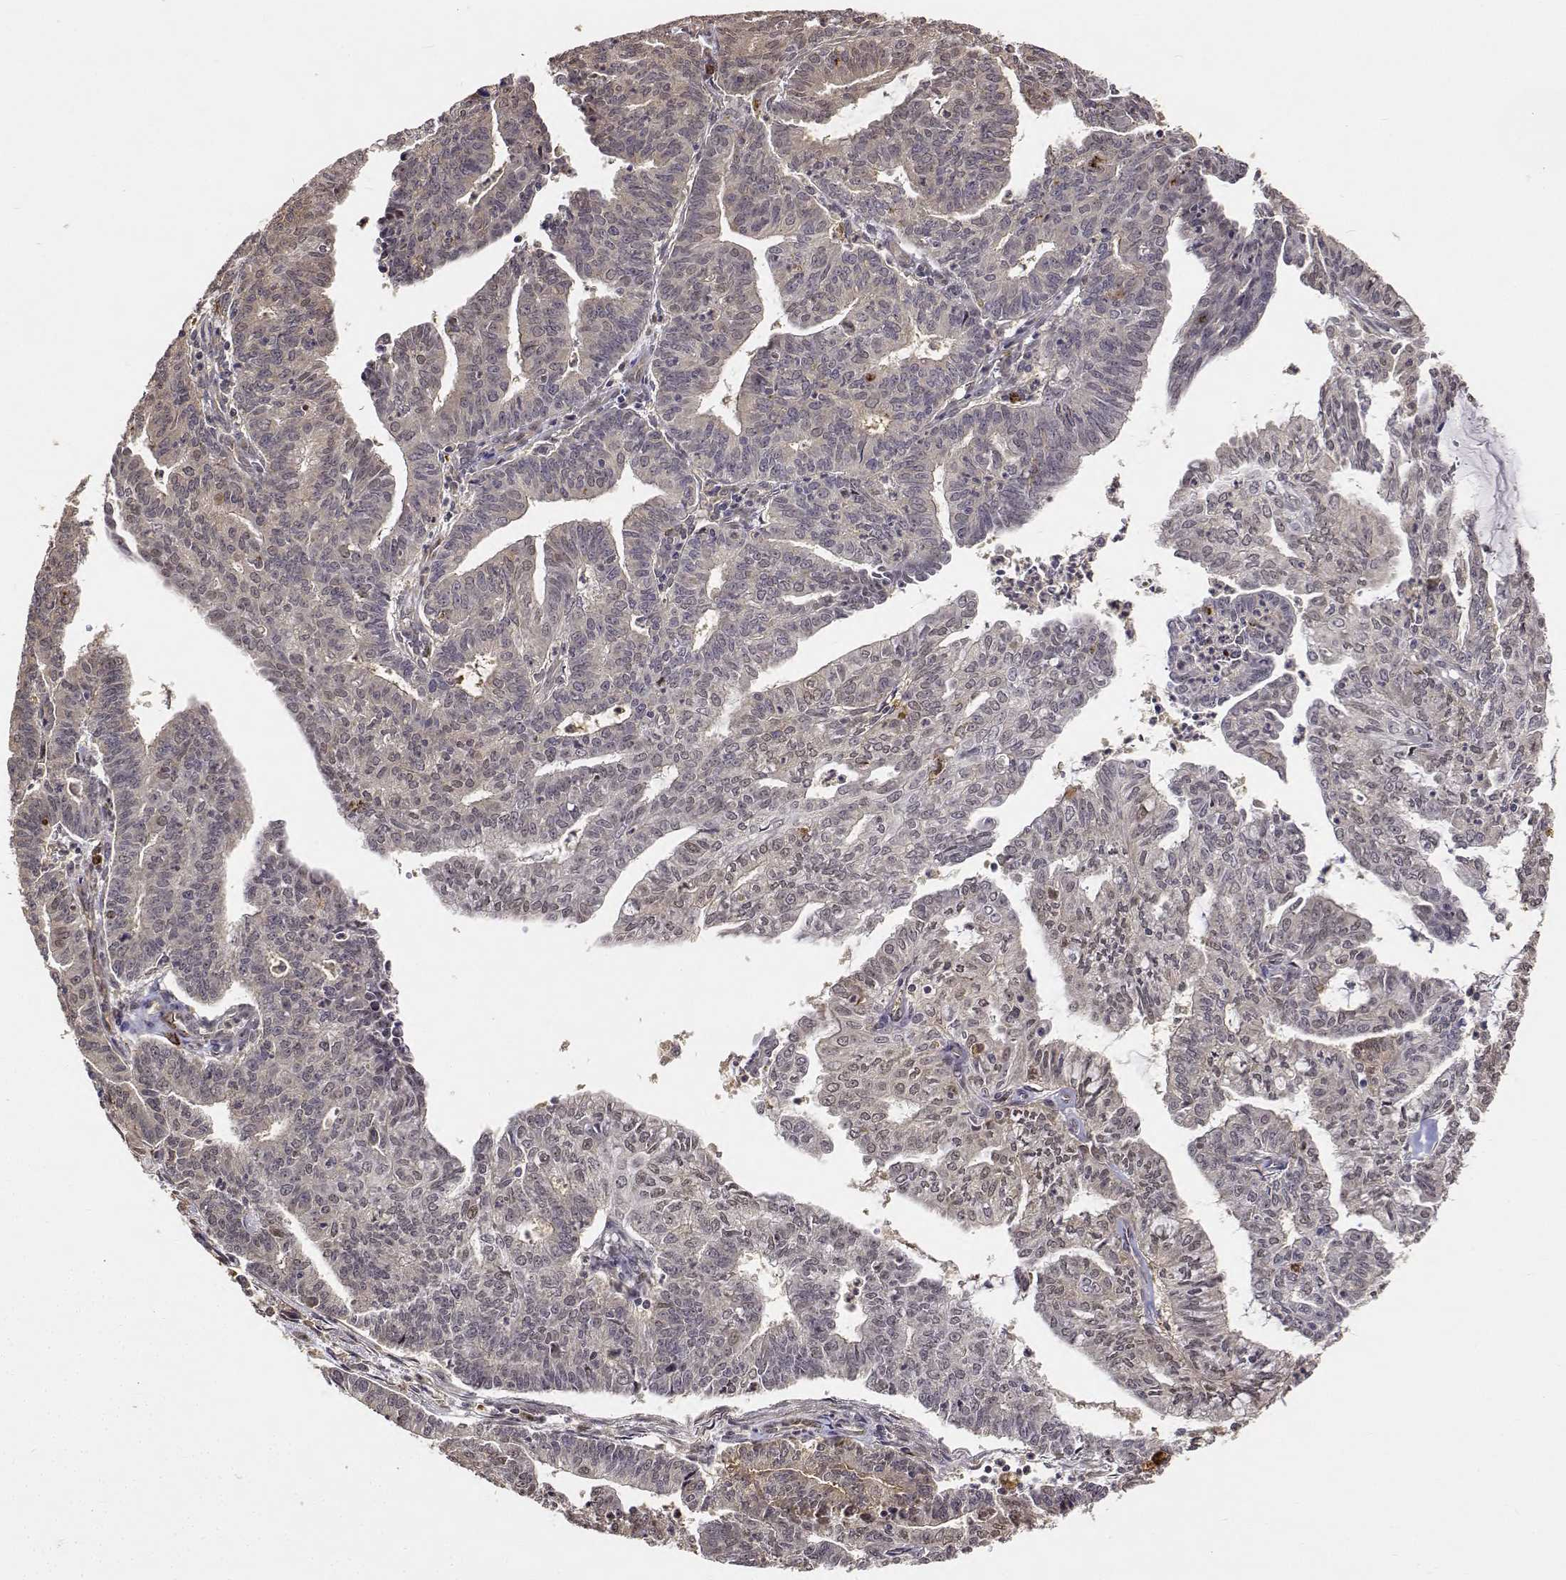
{"staining": {"intensity": "negative", "quantity": "none", "location": "none"}, "tissue": "endometrial cancer", "cell_type": "Tumor cells", "image_type": "cancer", "snomed": [{"axis": "morphology", "description": "Adenocarcinoma, NOS"}, {"axis": "topography", "description": "Endometrium"}], "caption": "There is no significant staining in tumor cells of adenocarcinoma (endometrial).", "gene": "PCID2", "patient": {"sex": "female", "age": 61}}